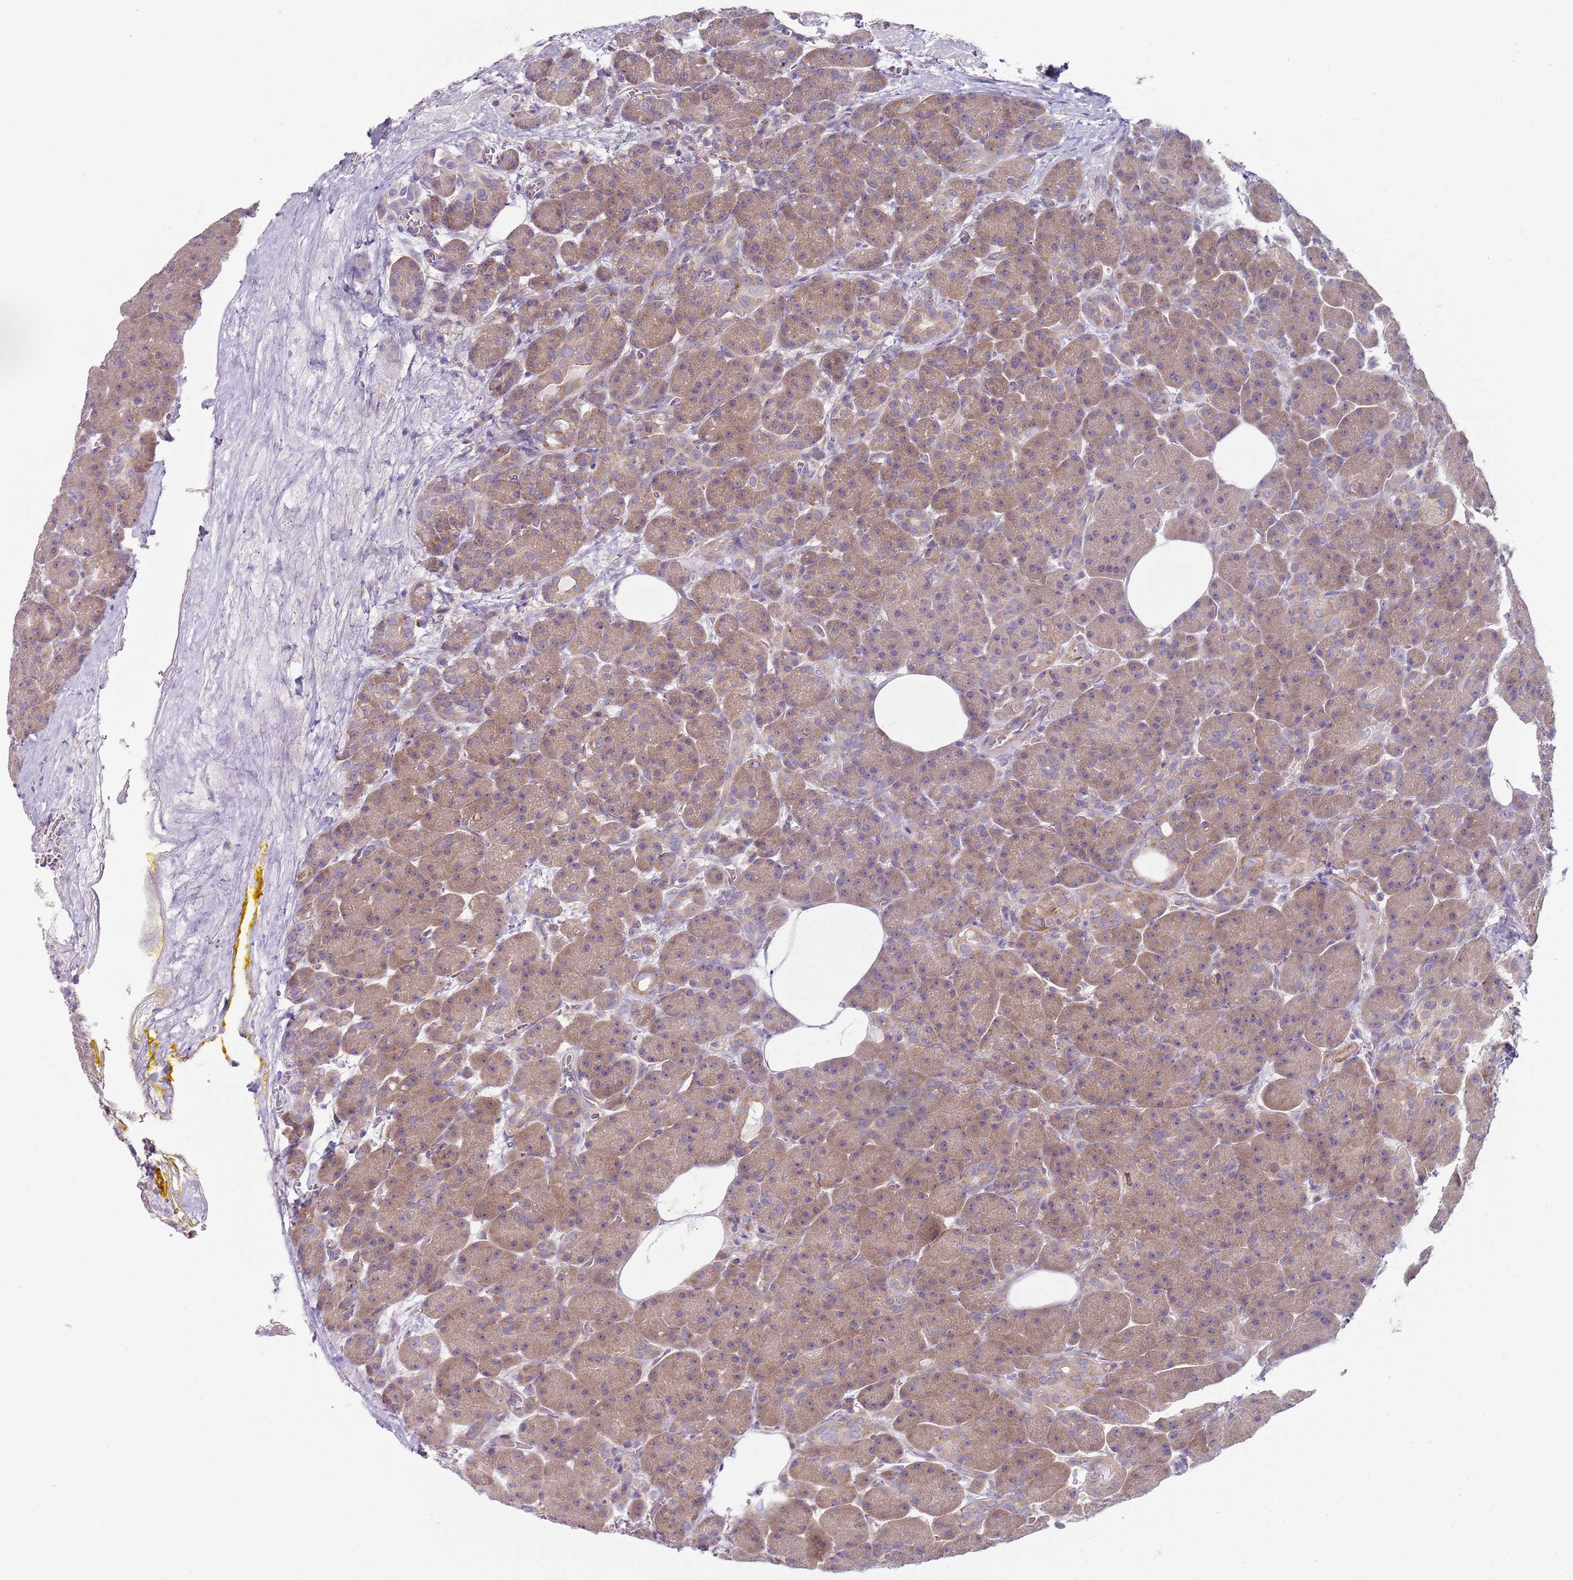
{"staining": {"intensity": "weak", "quantity": ">75%", "location": "cytoplasmic/membranous"}, "tissue": "pancreas", "cell_type": "Exocrine glandular cells", "image_type": "normal", "snomed": [{"axis": "morphology", "description": "Normal tissue, NOS"}, {"axis": "topography", "description": "Pancreas"}], "caption": "This micrograph shows normal pancreas stained with IHC to label a protein in brown. The cytoplasmic/membranous of exocrine glandular cells show weak positivity for the protein. Nuclei are counter-stained blue.", "gene": "SLC26A6", "patient": {"sex": "male", "age": 63}}